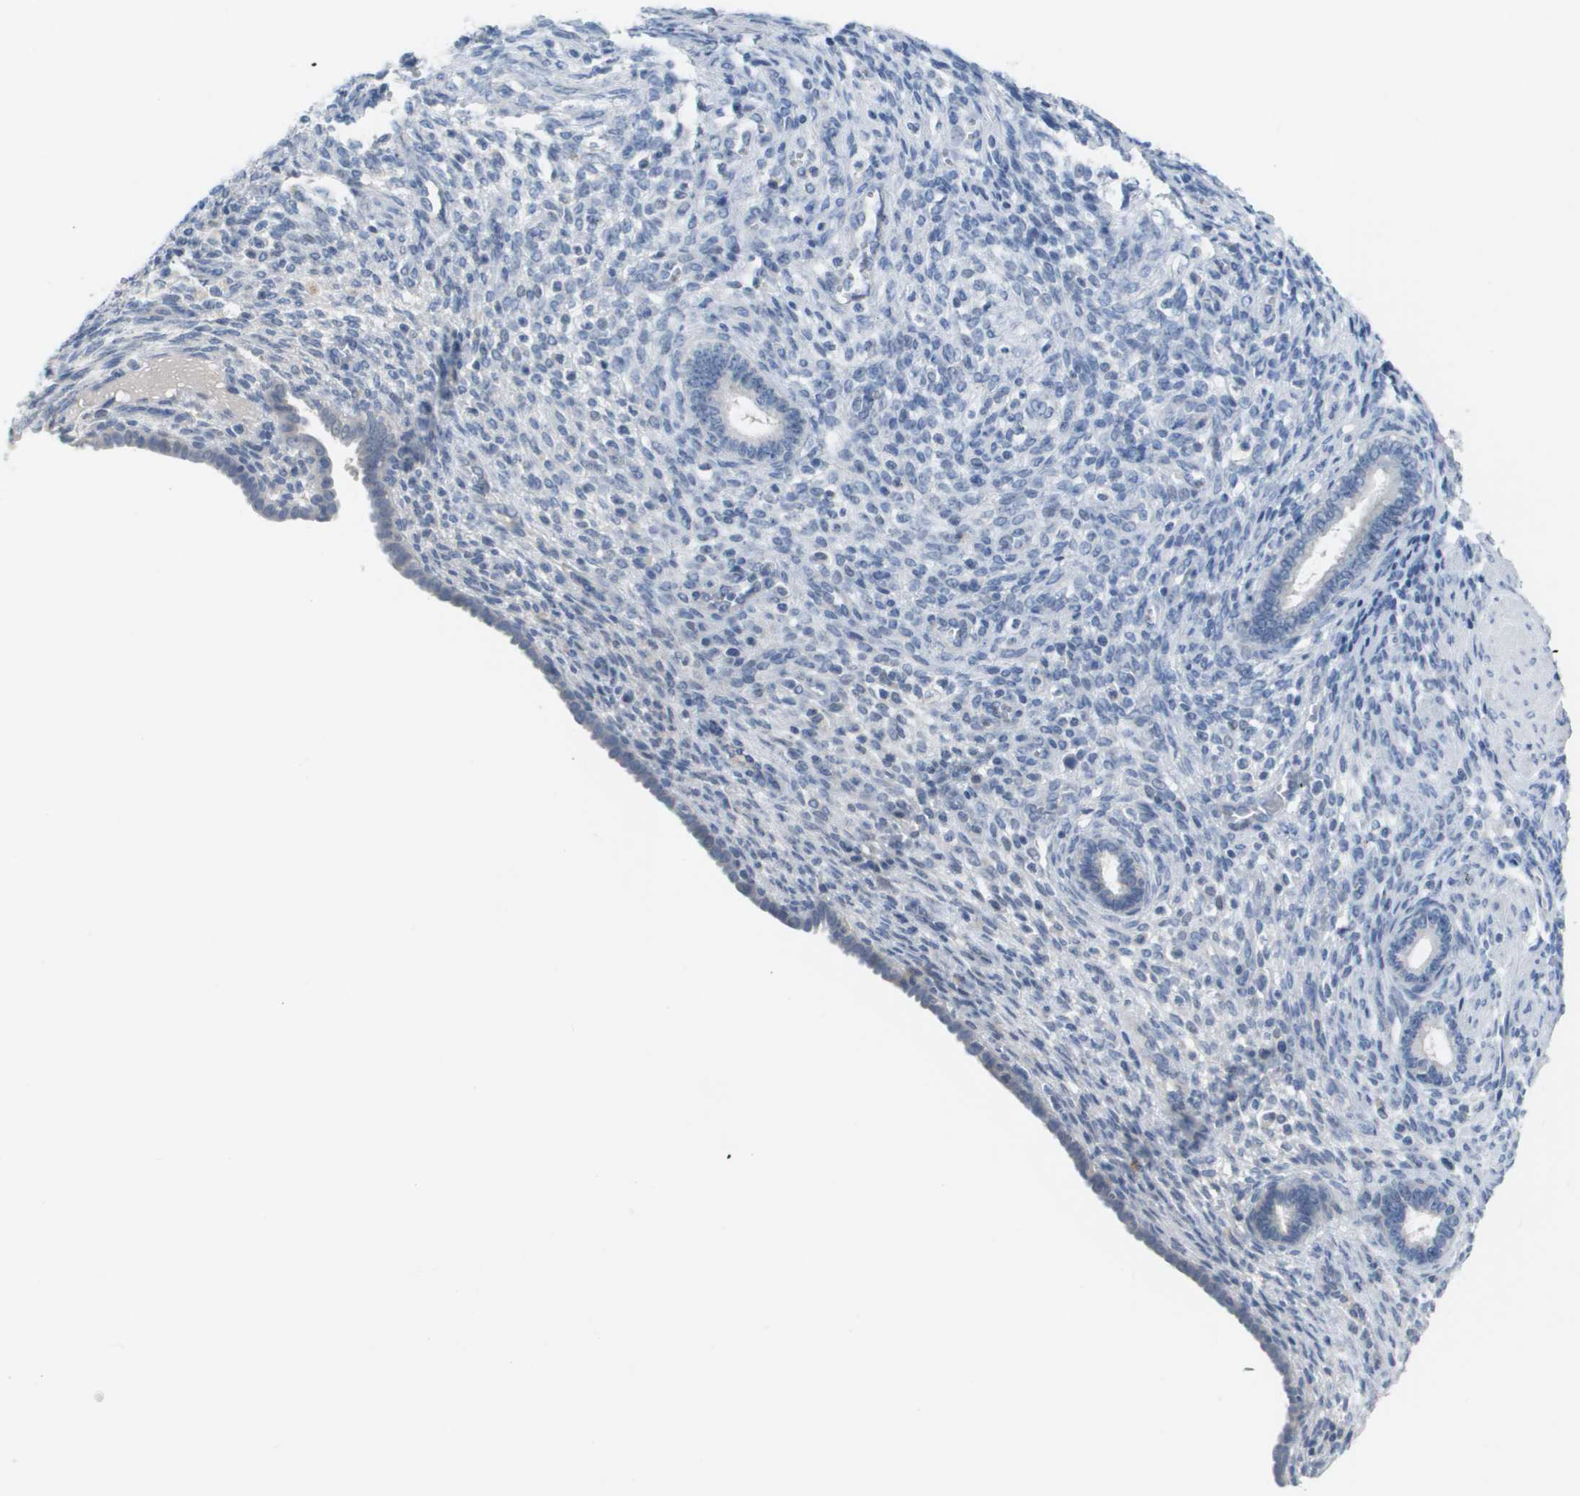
{"staining": {"intensity": "negative", "quantity": "none", "location": "none"}, "tissue": "endometrium", "cell_type": "Cells in endometrial stroma", "image_type": "normal", "snomed": [{"axis": "morphology", "description": "Normal tissue, NOS"}, {"axis": "topography", "description": "Endometrium"}], "caption": "IHC of benign endometrium demonstrates no positivity in cells in endometrial stroma.", "gene": "PDE4A", "patient": {"sex": "female", "age": 72}}